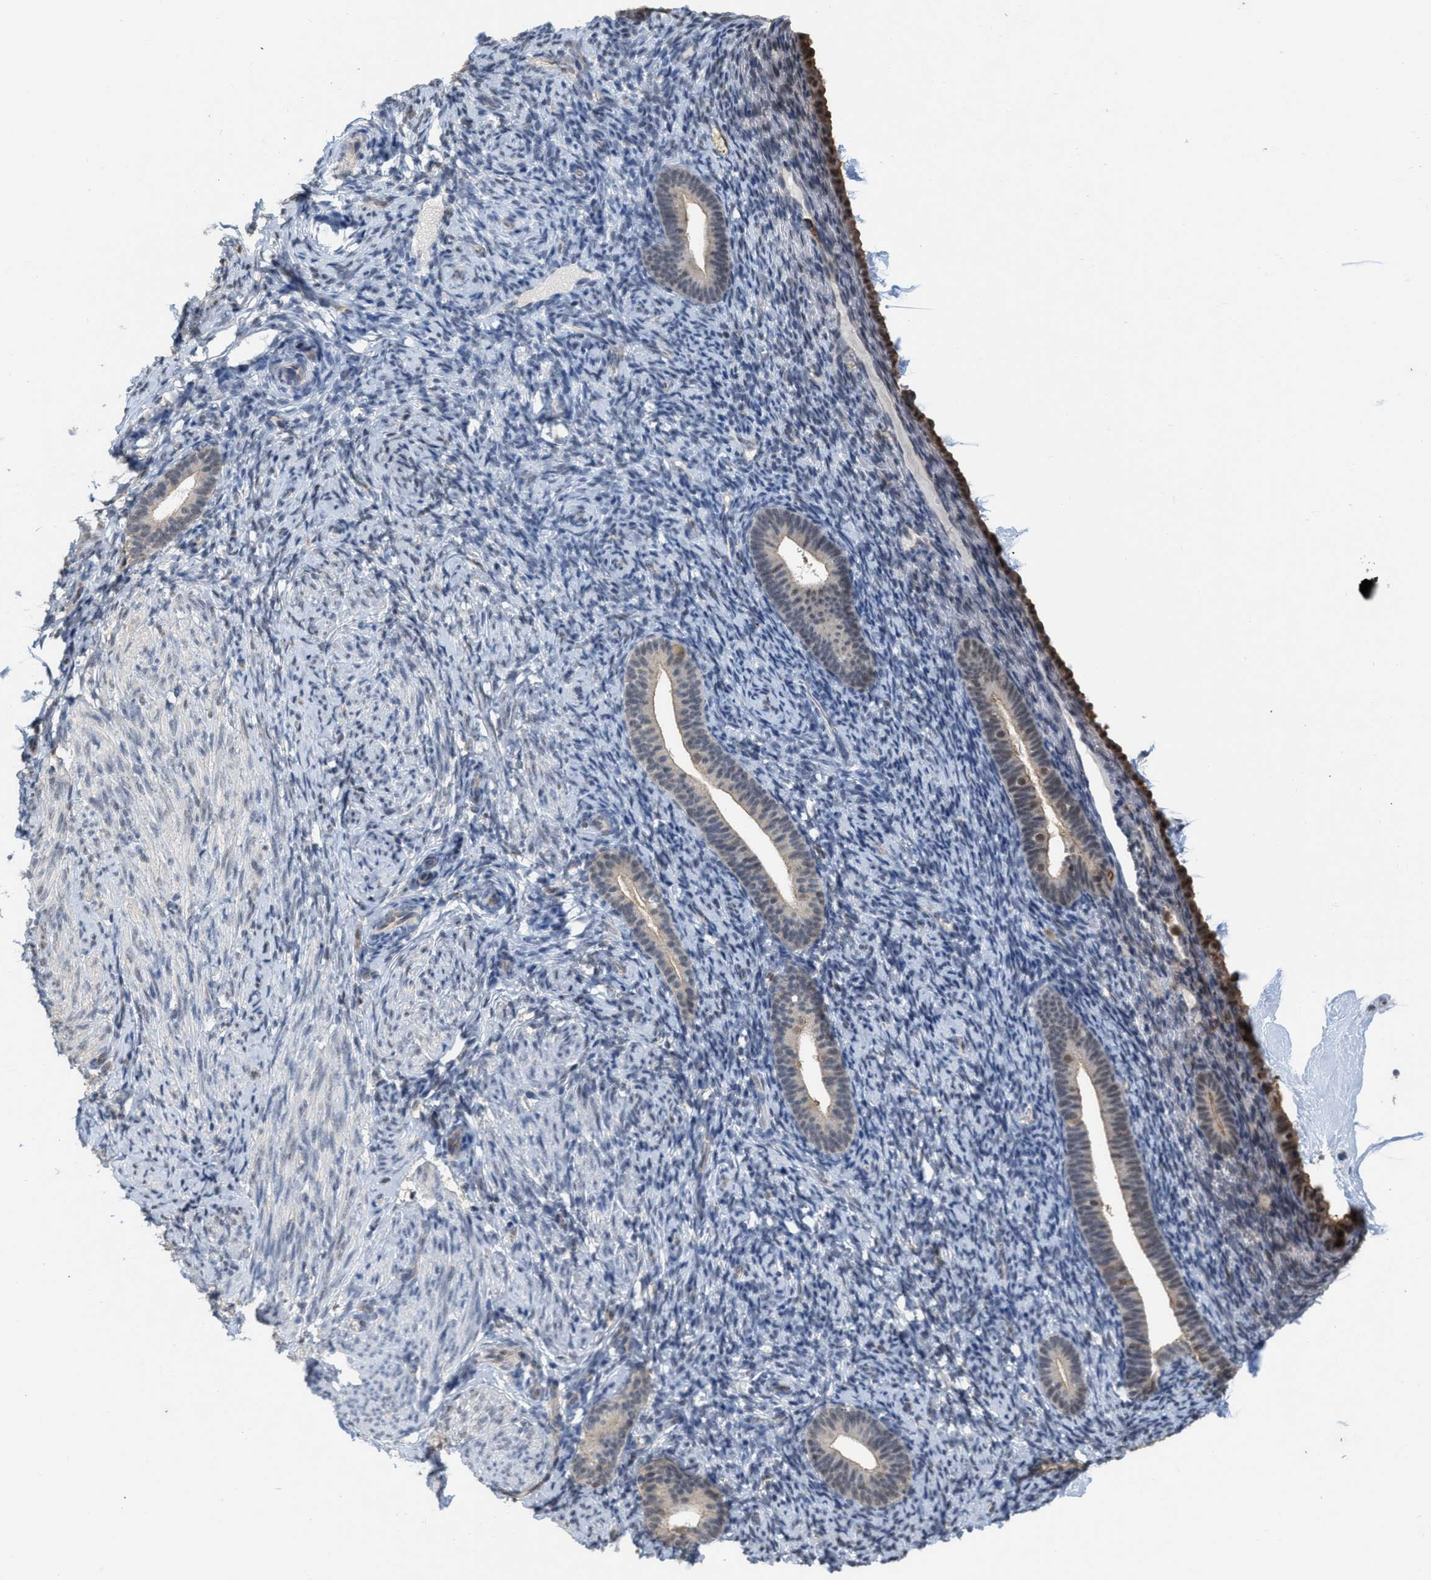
{"staining": {"intensity": "weak", "quantity": "<25%", "location": "nuclear"}, "tissue": "endometrium", "cell_type": "Cells in endometrial stroma", "image_type": "normal", "snomed": [{"axis": "morphology", "description": "Normal tissue, NOS"}, {"axis": "topography", "description": "Endometrium"}], "caption": "Cells in endometrial stroma show no significant protein expression in unremarkable endometrium.", "gene": "BAIAP2L1", "patient": {"sex": "female", "age": 51}}